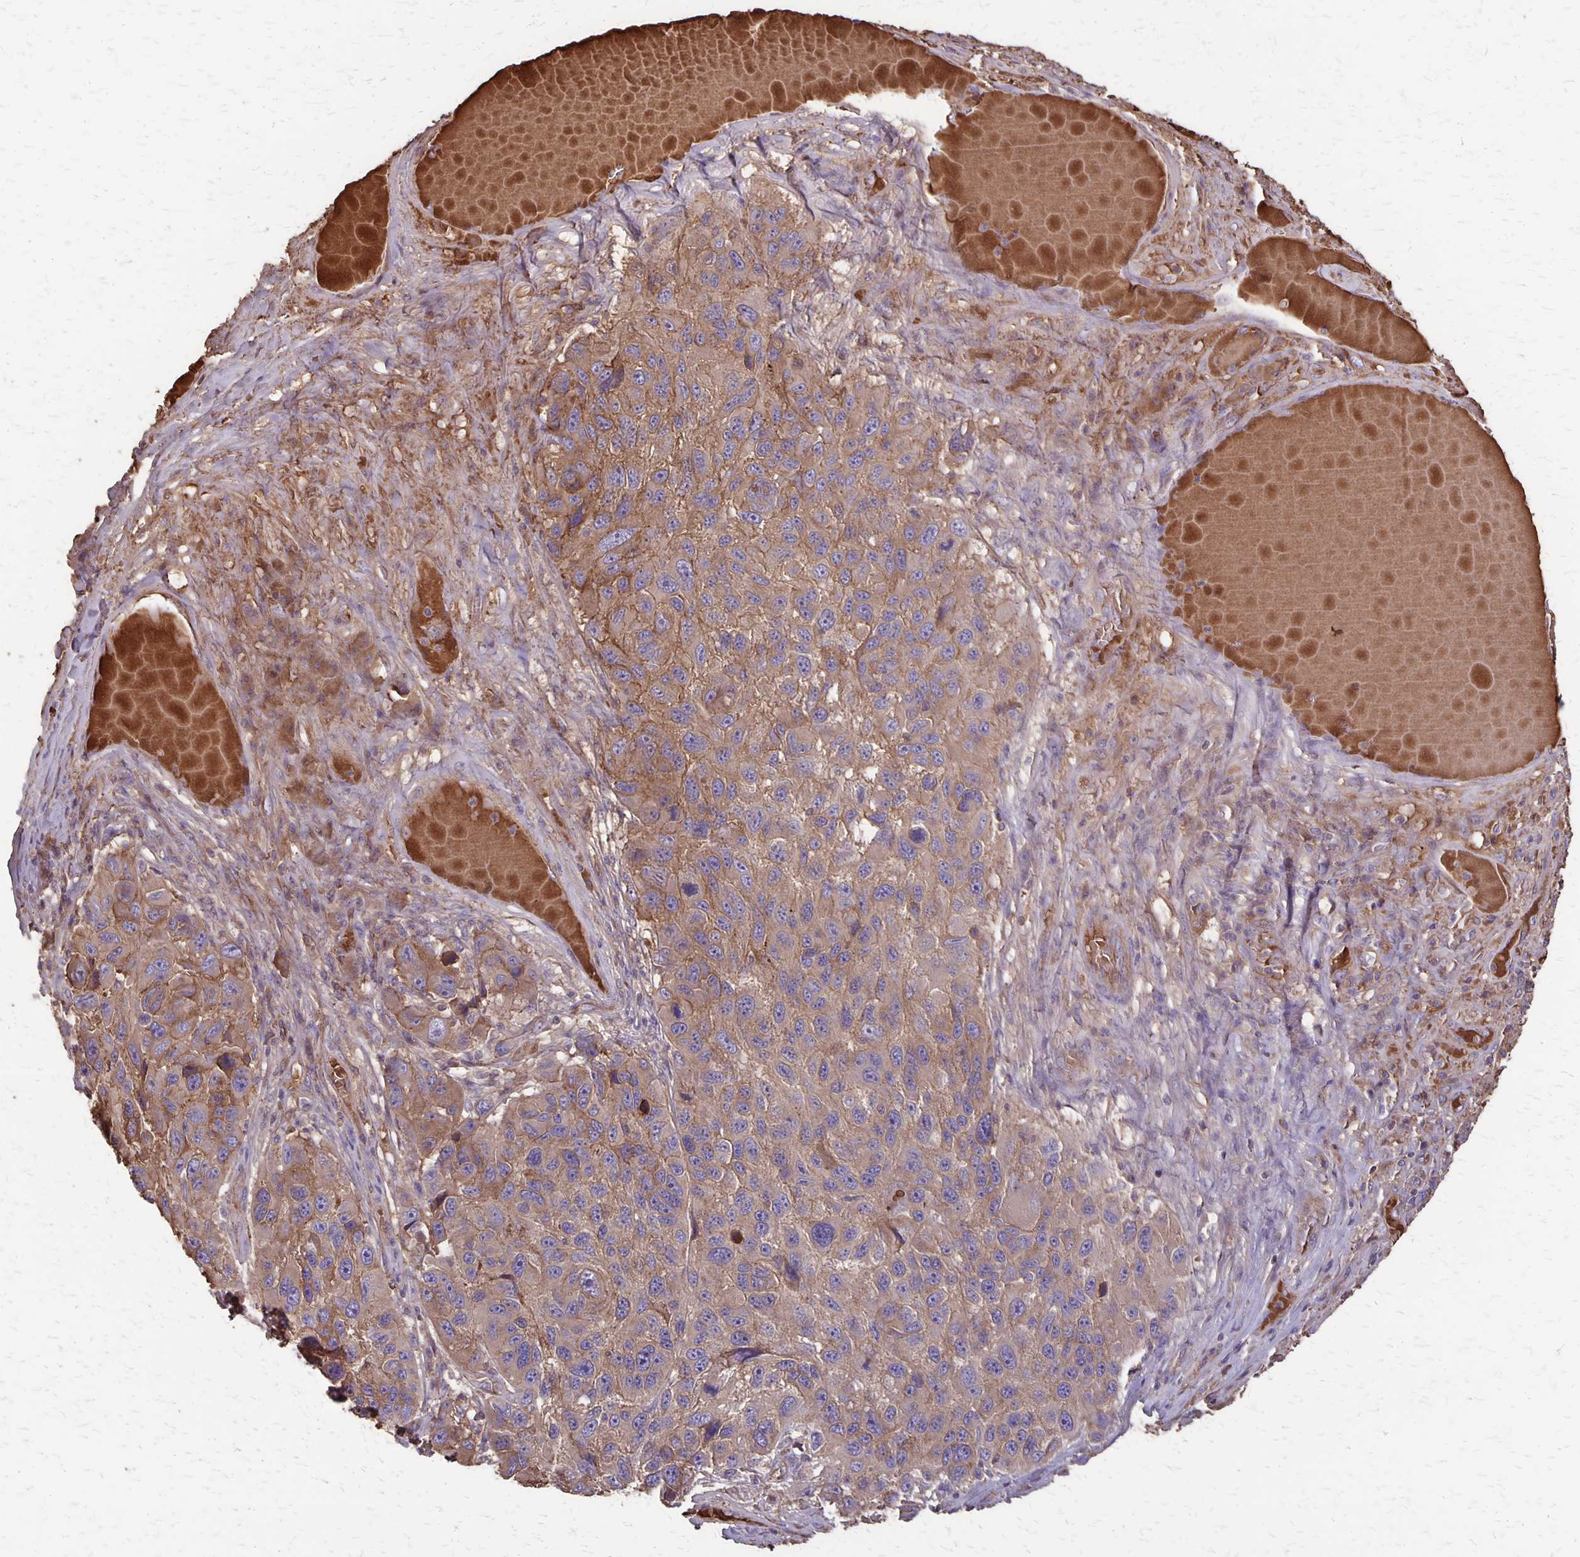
{"staining": {"intensity": "weak", "quantity": ">75%", "location": "cytoplasmic/membranous"}, "tissue": "melanoma", "cell_type": "Tumor cells", "image_type": "cancer", "snomed": [{"axis": "morphology", "description": "Malignant melanoma, NOS"}, {"axis": "topography", "description": "Skin"}], "caption": "IHC image of human melanoma stained for a protein (brown), which exhibits low levels of weak cytoplasmic/membranous positivity in approximately >75% of tumor cells.", "gene": "PROM2", "patient": {"sex": "male", "age": 53}}